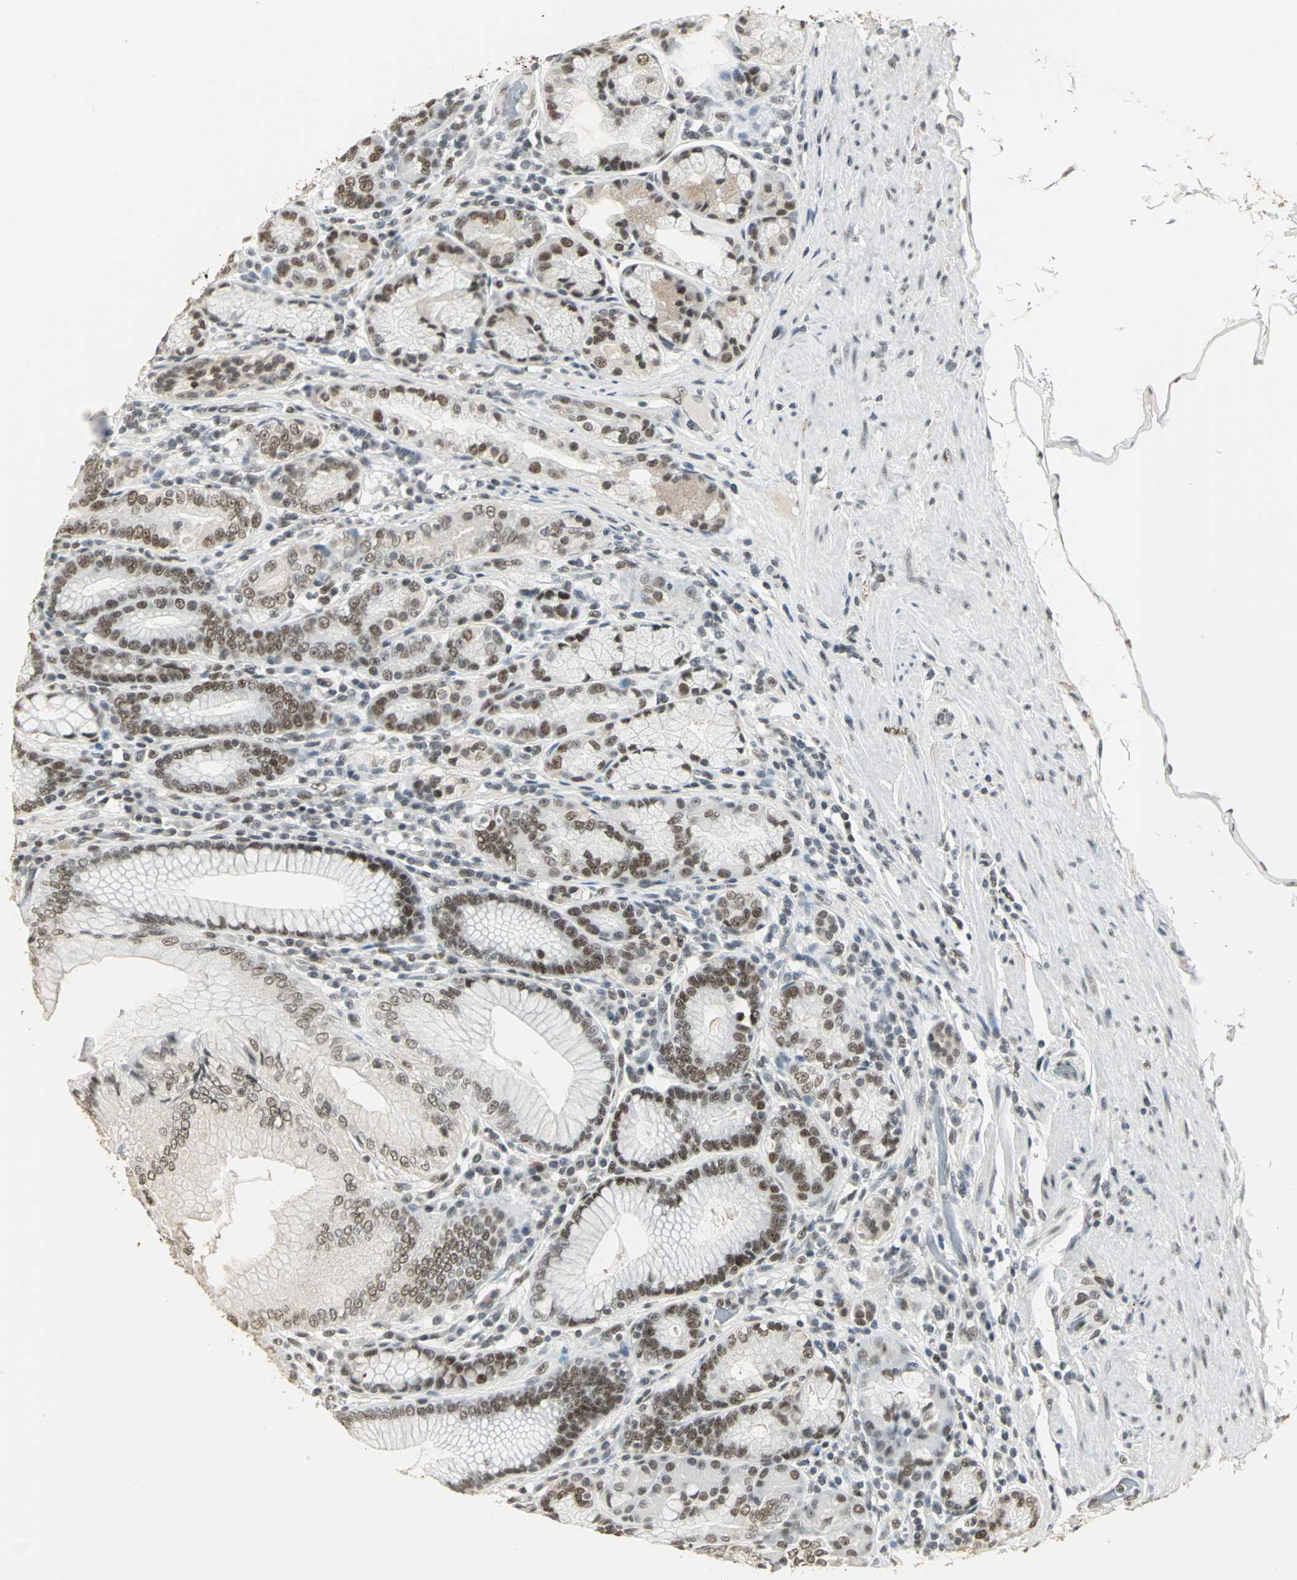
{"staining": {"intensity": "strong", "quantity": ">75%", "location": "nuclear"}, "tissue": "stomach", "cell_type": "Glandular cells", "image_type": "normal", "snomed": [{"axis": "morphology", "description": "Normal tissue, NOS"}, {"axis": "topography", "description": "Stomach, lower"}], "caption": "Strong nuclear staining is identified in about >75% of glandular cells in benign stomach. (Brightfield microscopy of DAB IHC at high magnification).", "gene": "CBX3", "patient": {"sex": "female", "age": 76}}